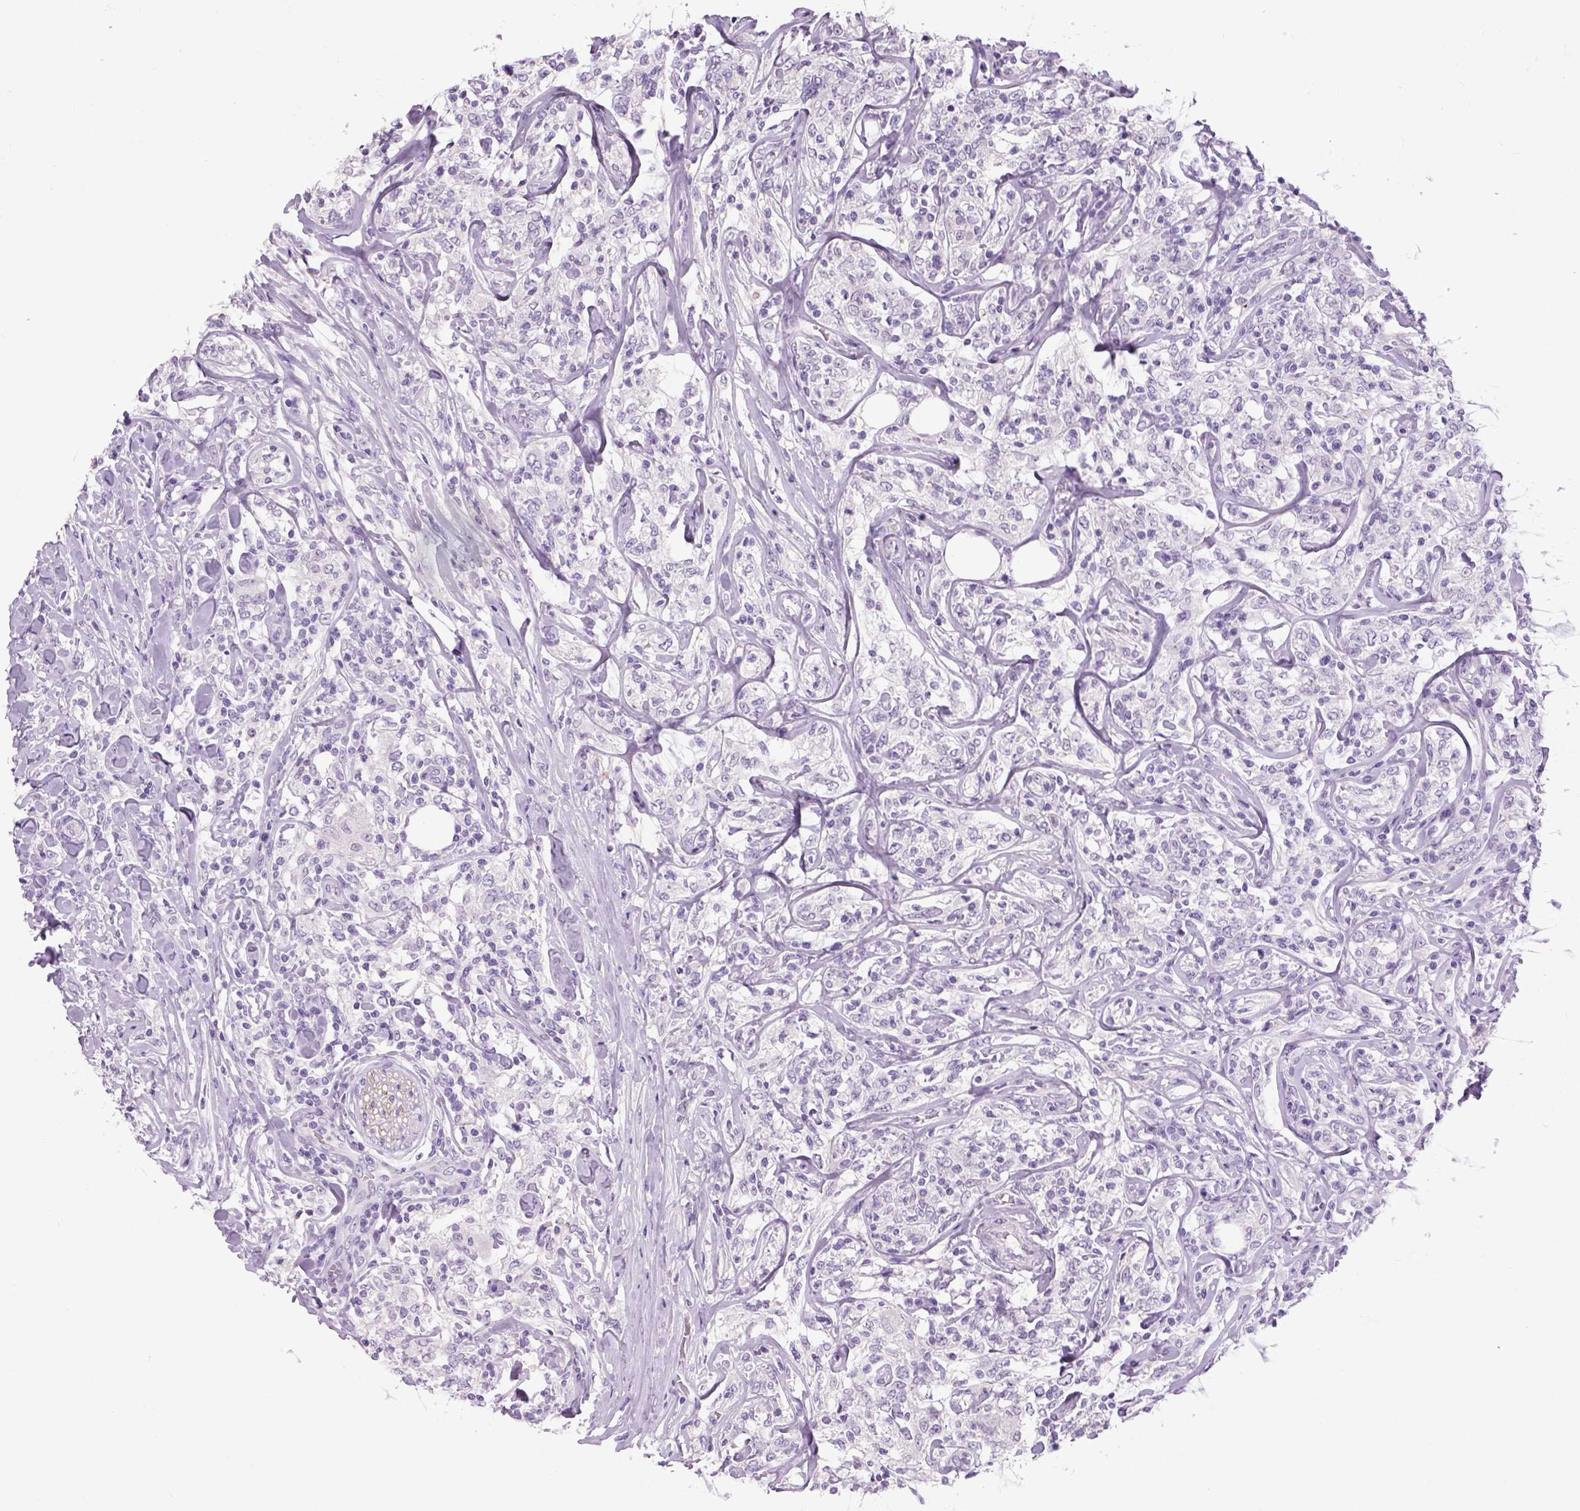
{"staining": {"intensity": "negative", "quantity": "none", "location": "none"}, "tissue": "lymphoma", "cell_type": "Tumor cells", "image_type": "cancer", "snomed": [{"axis": "morphology", "description": "Malignant lymphoma, non-Hodgkin's type, High grade"}, {"axis": "topography", "description": "Lymph node"}], "caption": "The histopathology image shows no significant staining in tumor cells of malignant lymphoma, non-Hodgkin's type (high-grade). (IHC, brightfield microscopy, high magnification).", "gene": "DBH", "patient": {"sex": "female", "age": 84}}